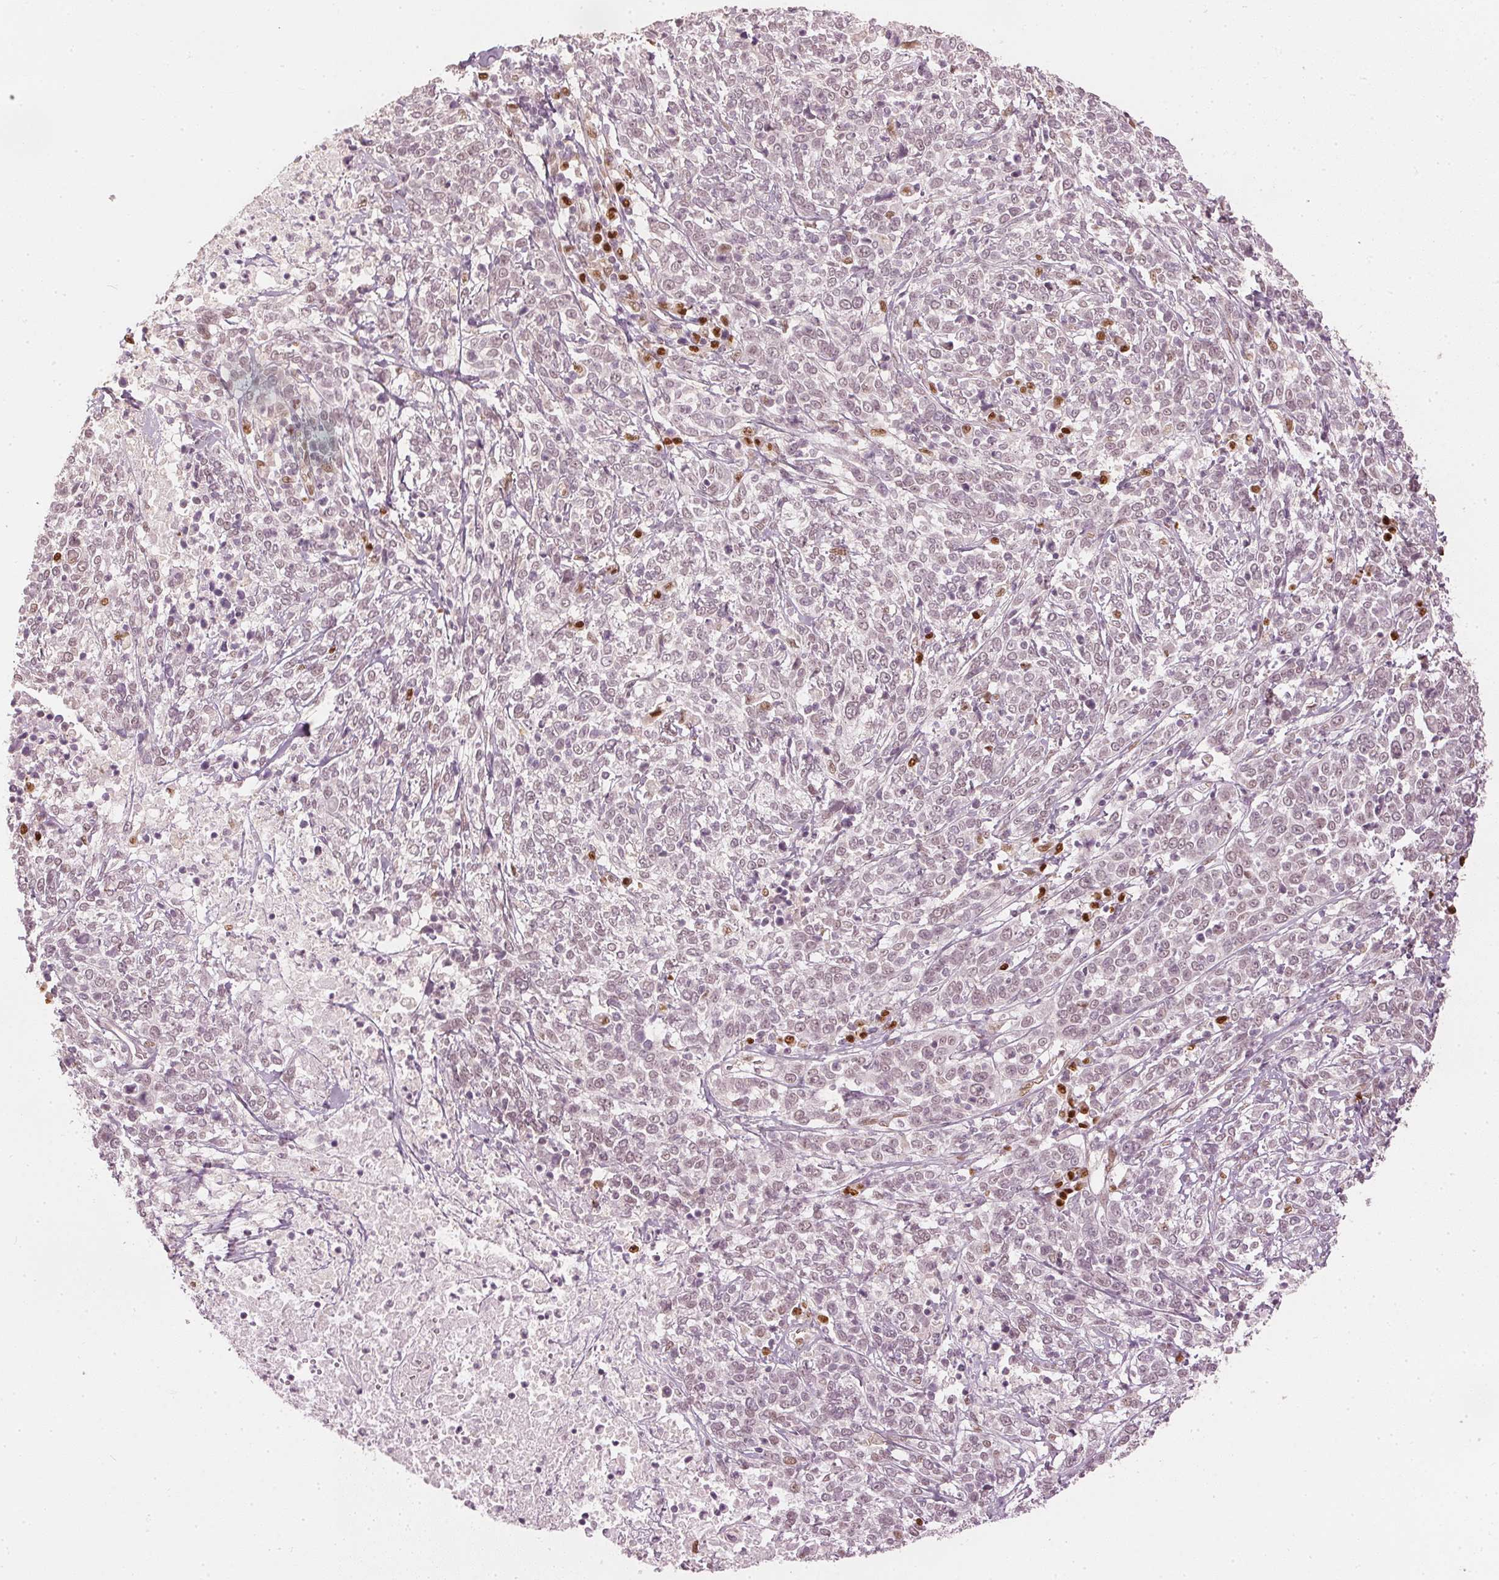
{"staining": {"intensity": "negative", "quantity": "none", "location": "none"}, "tissue": "cervical cancer", "cell_type": "Tumor cells", "image_type": "cancer", "snomed": [{"axis": "morphology", "description": "Squamous cell carcinoma, NOS"}, {"axis": "topography", "description": "Cervix"}], "caption": "DAB immunohistochemical staining of human cervical squamous cell carcinoma displays no significant staining in tumor cells. (Immunohistochemistry, brightfield microscopy, high magnification).", "gene": "SLC39A3", "patient": {"sex": "female", "age": 46}}